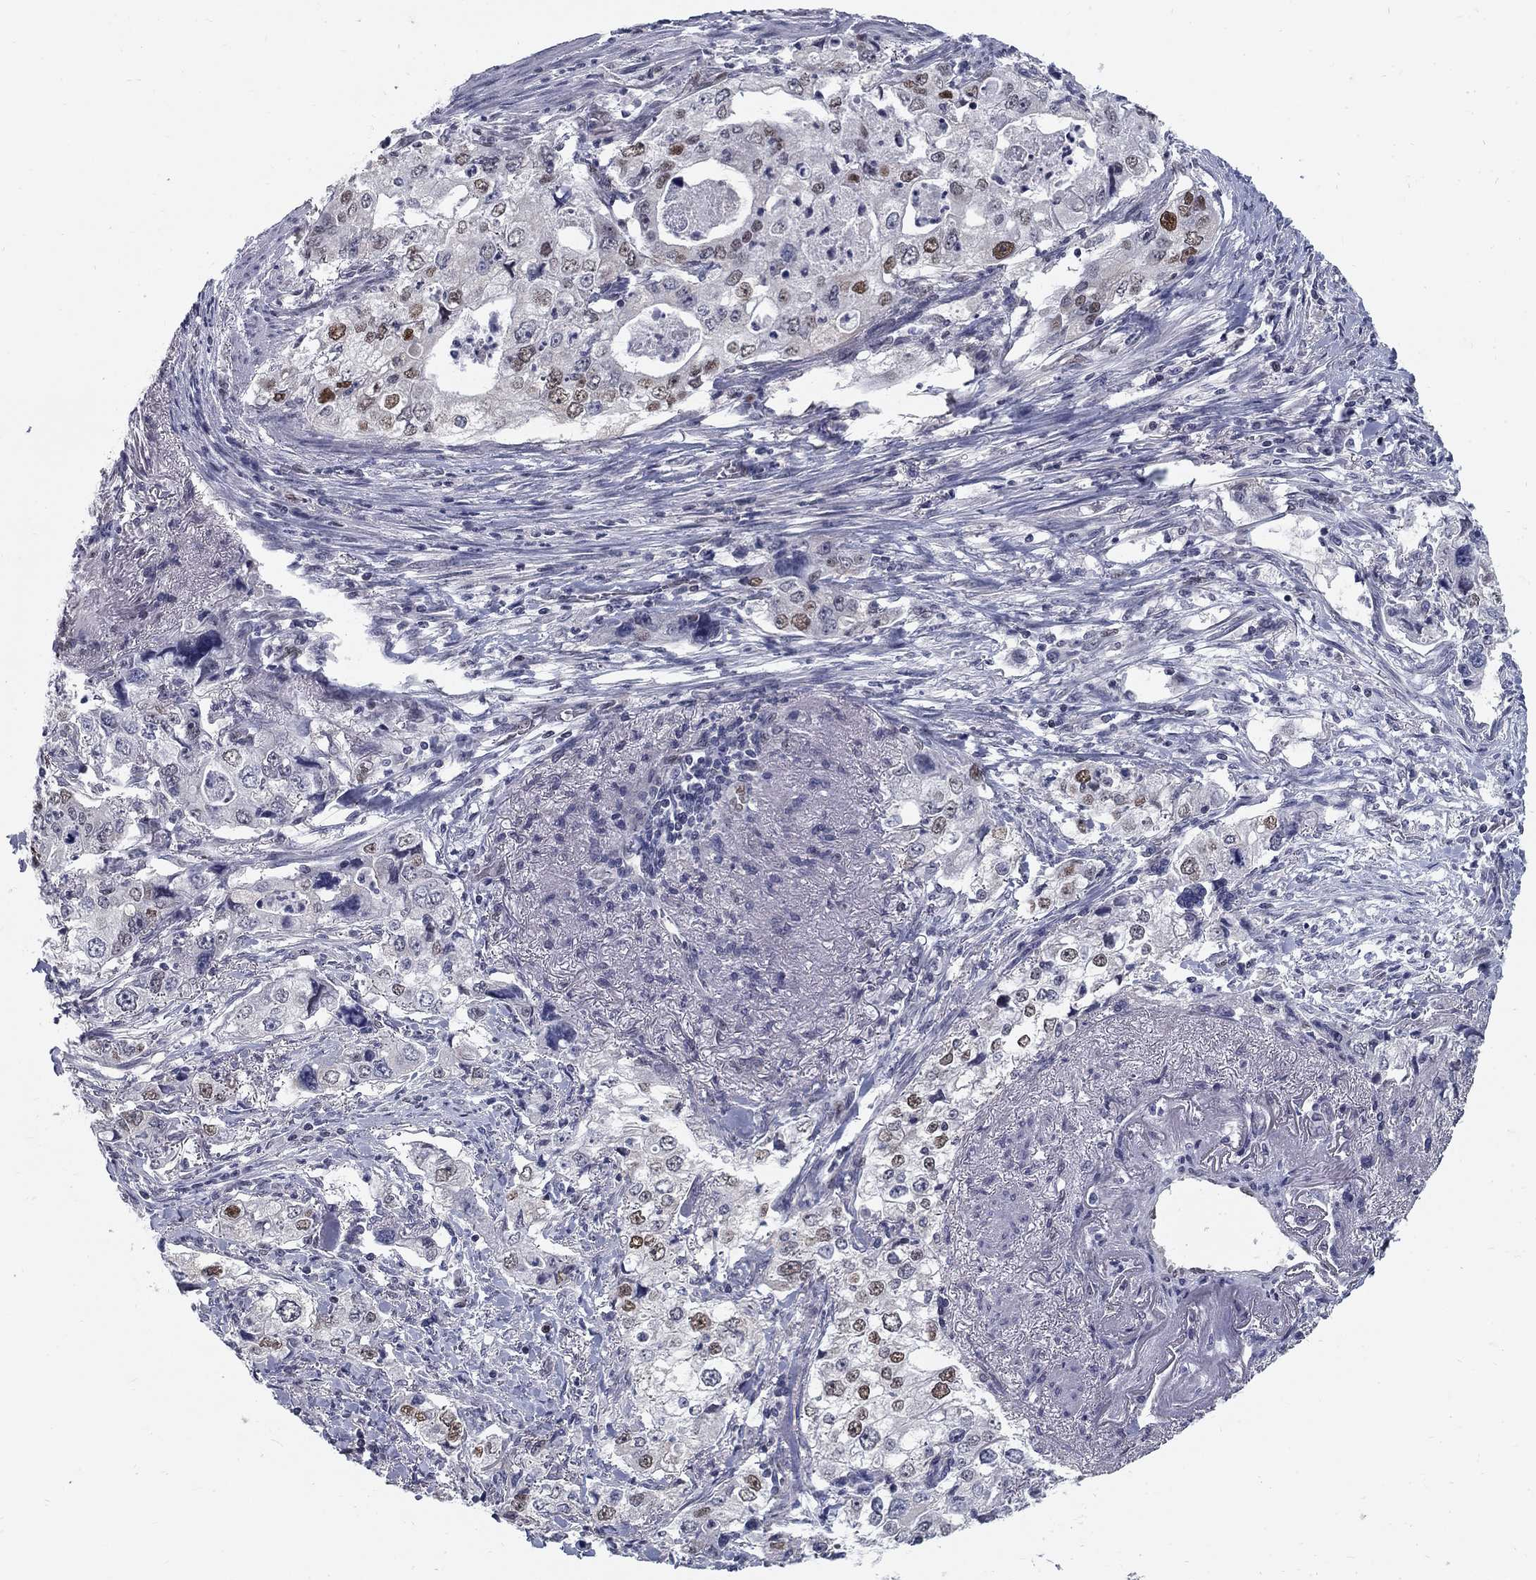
{"staining": {"intensity": "moderate", "quantity": "<25%", "location": "nuclear"}, "tissue": "stomach cancer", "cell_type": "Tumor cells", "image_type": "cancer", "snomed": [{"axis": "morphology", "description": "Adenocarcinoma, NOS"}, {"axis": "topography", "description": "Stomach, upper"}], "caption": "Protein expression analysis of human stomach adenocarcinoma reveals moderate nuclear staining in about <25% of tumor cells.", "gene": "GCFC2", "patient": {"sex": "male", "age": 75}}